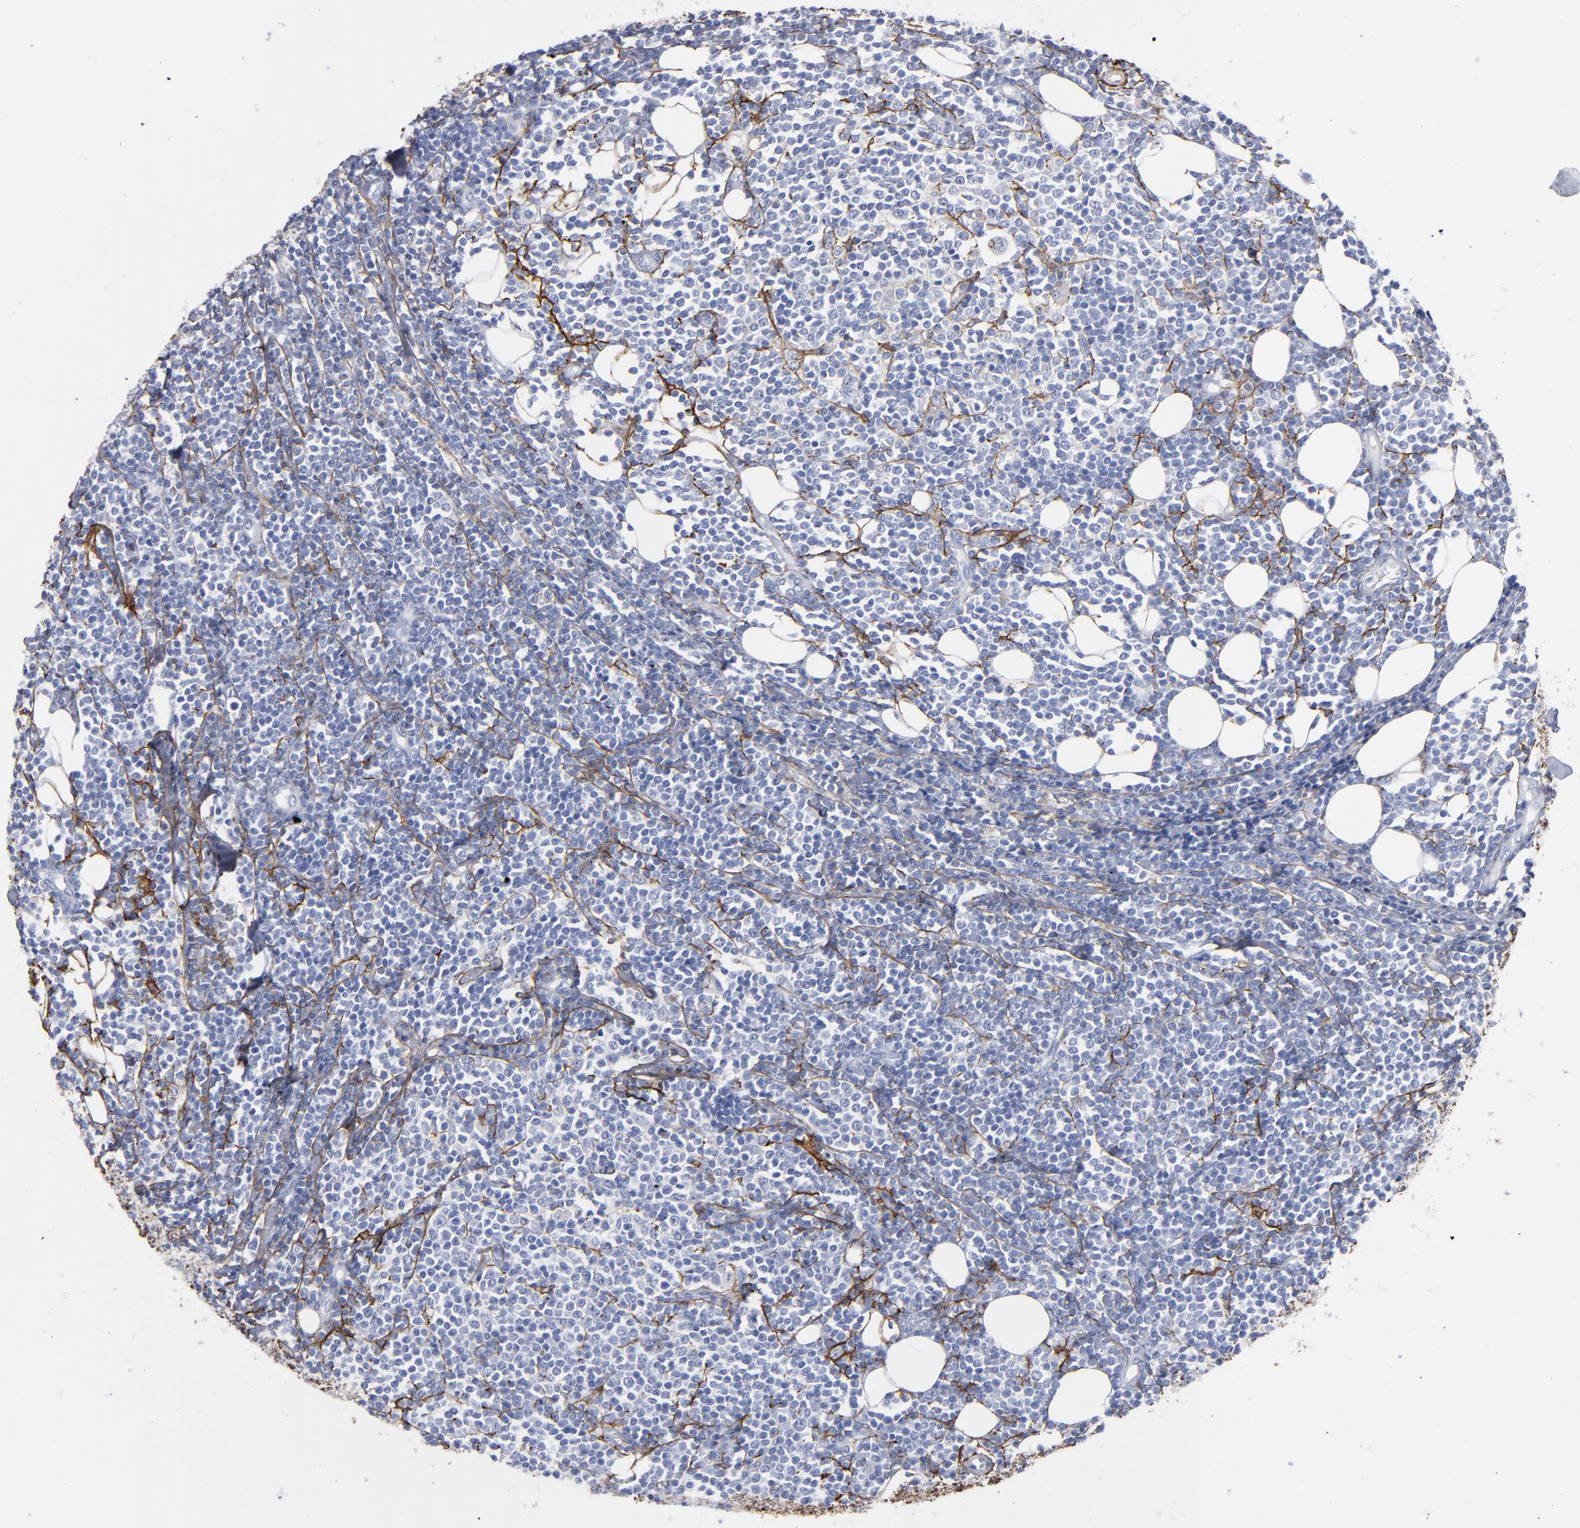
{"staining": {"intensity": "negative", "quantity": "none", "location": "none"}, "tissue": "lymphoma", "cell_type": "Tumor cells", "image_type": "cancer", "snomed": [{"axis": "morphology", "description": "Malignant lymphoma, non-Hodgkin's type, Low grade"}, {"axis": "topography", "description": "Soft tissue"}], "caption": "Lymphoma was stained to show a protein in brown. There is no significant expression in tumor cells.", "gene": "EMILIN1", "patient": {"sex": "male", "age": 92}}